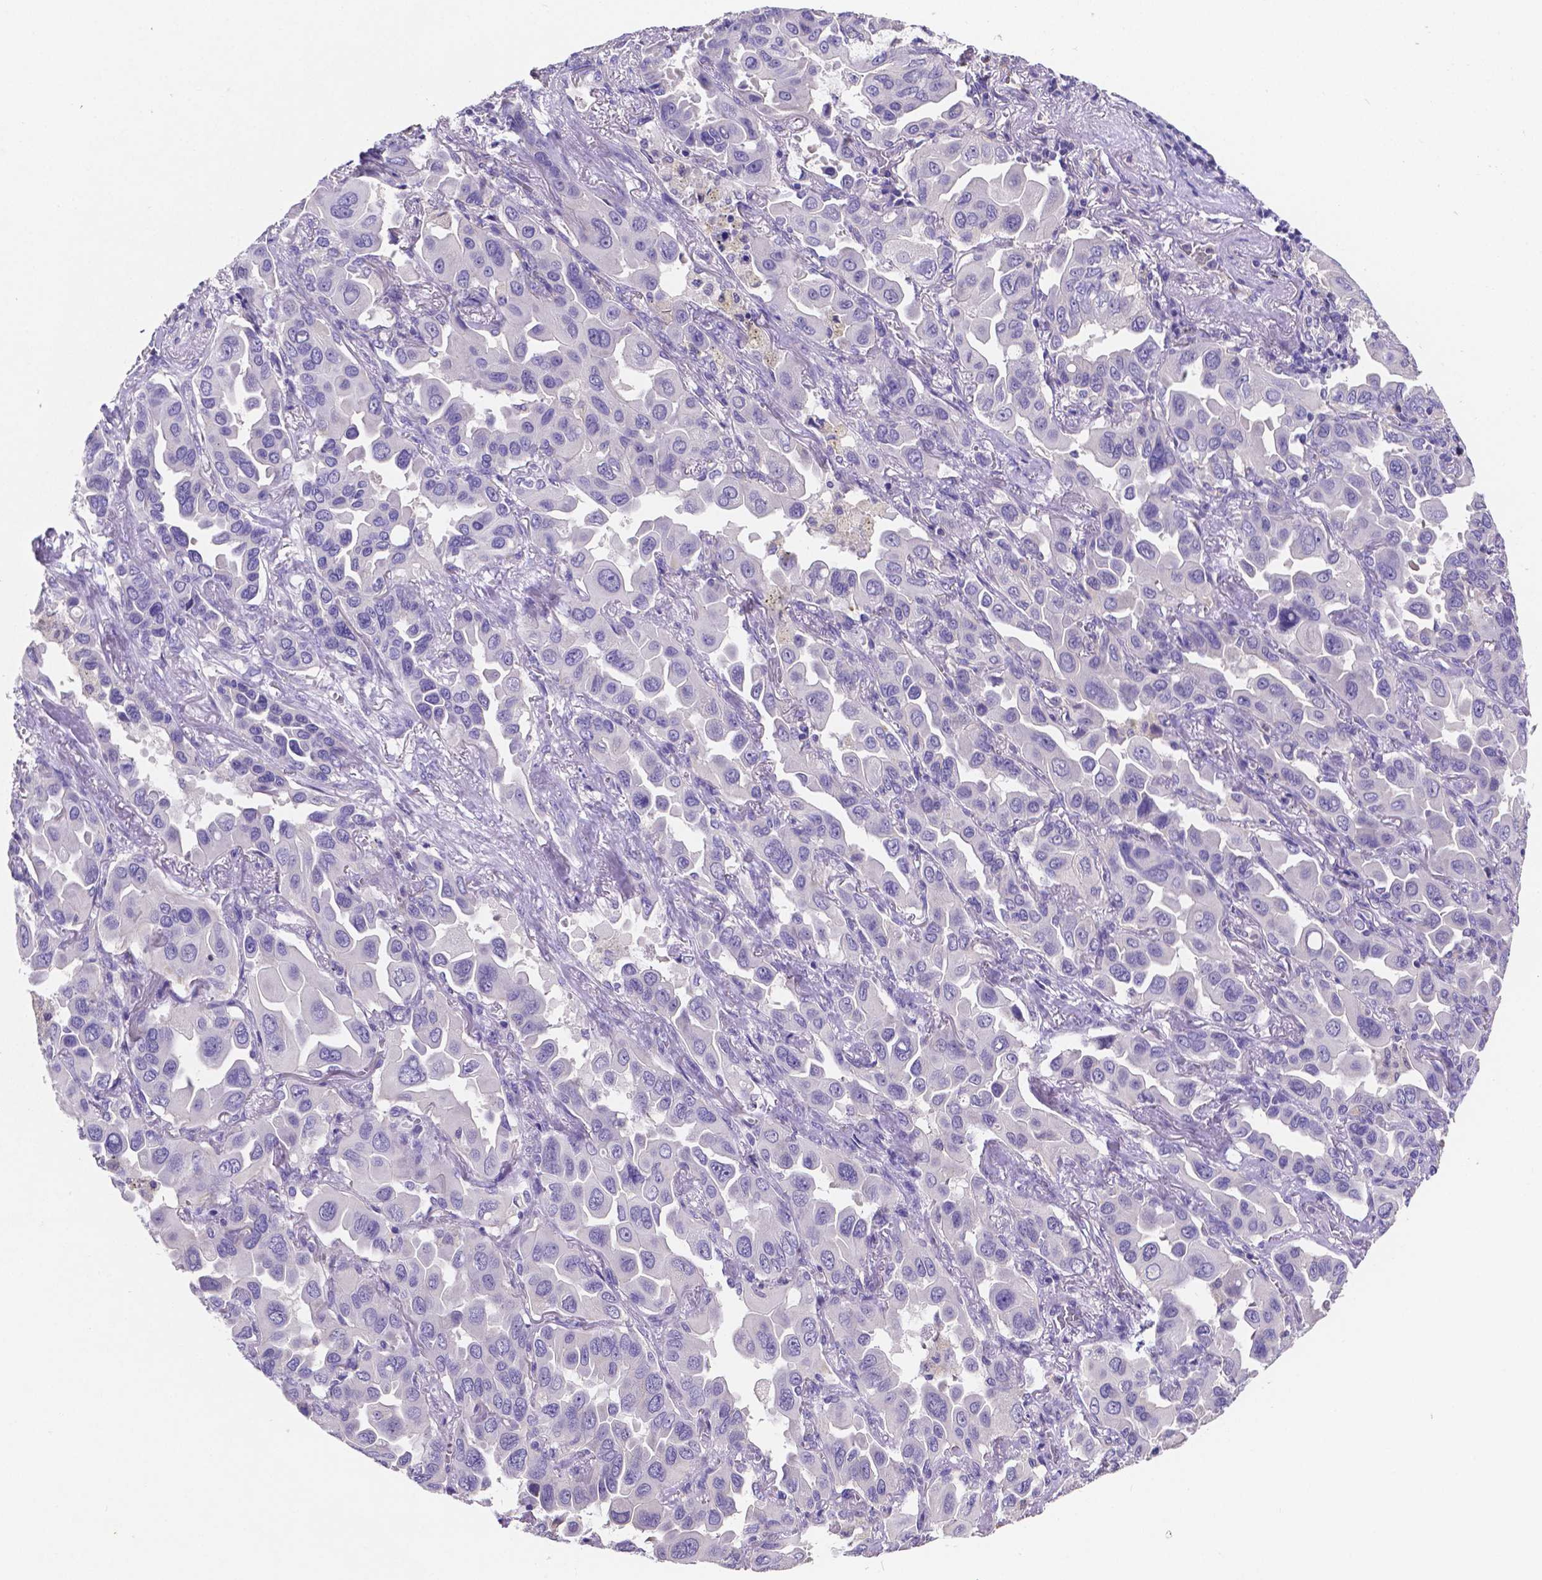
{"staining": {"intensity": "negative", "quantity": "none", "location": "none"}, "tissue": "lung cancer", "cell_type": "Tumor cells", "image_type": "cancer", "snomed": [{"axis": "morphology", "description": "Adenocarcinoma, NOS"}, {"axis": "topography", "description": "Lung"}], "caption": "The image reveals no staining of tumor cells in adenocarcinoma (lung).", "gene": "ATP6V1D", "patient": {"sex": "male", "age": 64}}